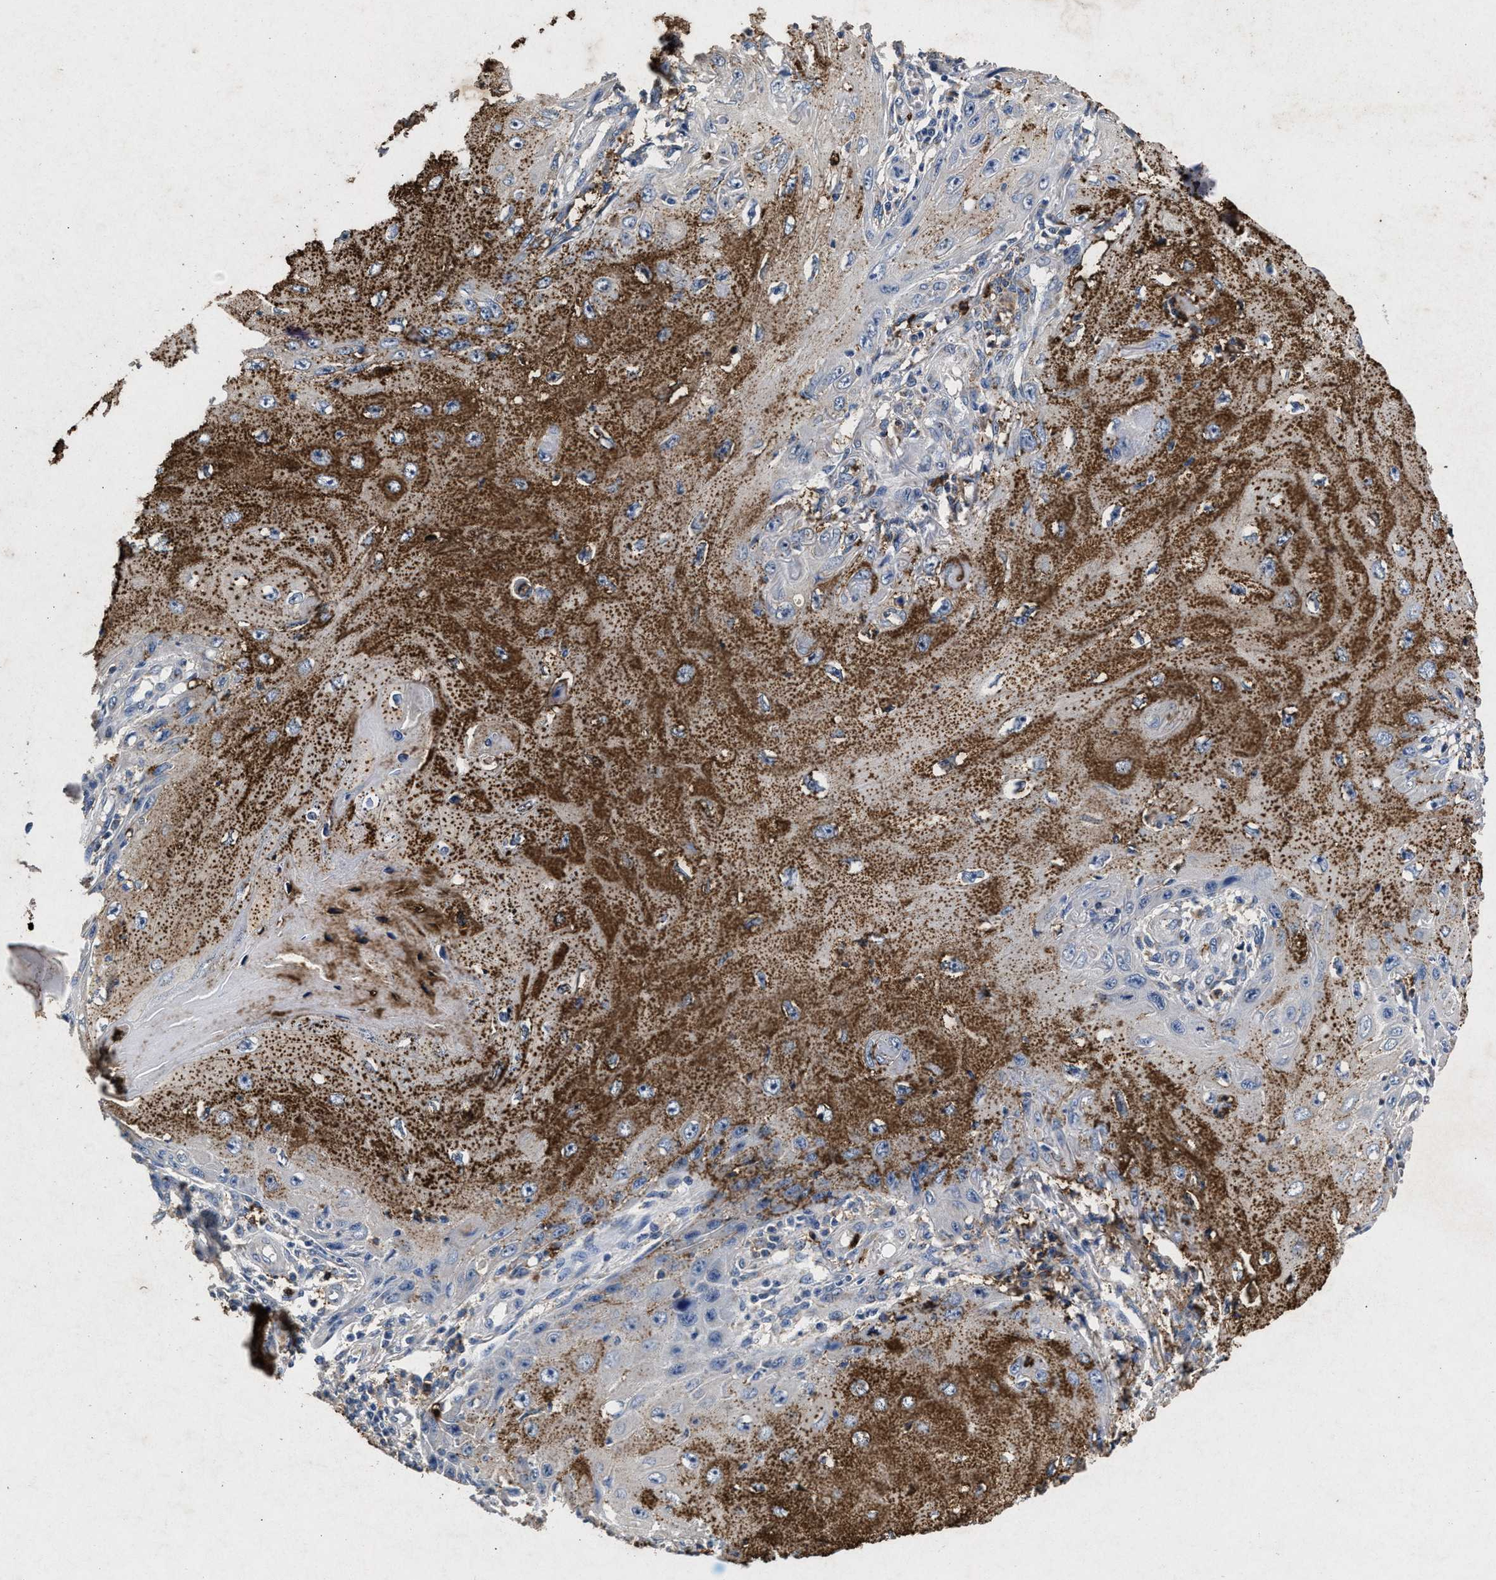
{"staining": {"intensity": "moderate", "quantity": ">75%", "location": "cytoplasmic/membranous"}, "tissue": "skin cancer", "cell_type": "Tumor cells", "image_type": "cancer", "snomed": [{"axis": "morphology", "description": "Squamous cell carcinoma, NOS"}, {"axis": "topography", "description": "Skin"}], "caption": "Immunohistochemistry (IHC) micrograph of neoplastic tissue: squamous cell carcinoma (skin) stained using IHC exhibits medium levels of moderate protein expression localized specifically in the cytoplasmic/membranous of tumor cells, appearing as a cytoplasmic/membranous brown color.", "gene": "LTB4R2", "patient": {"sex": "female", "age": 73}}